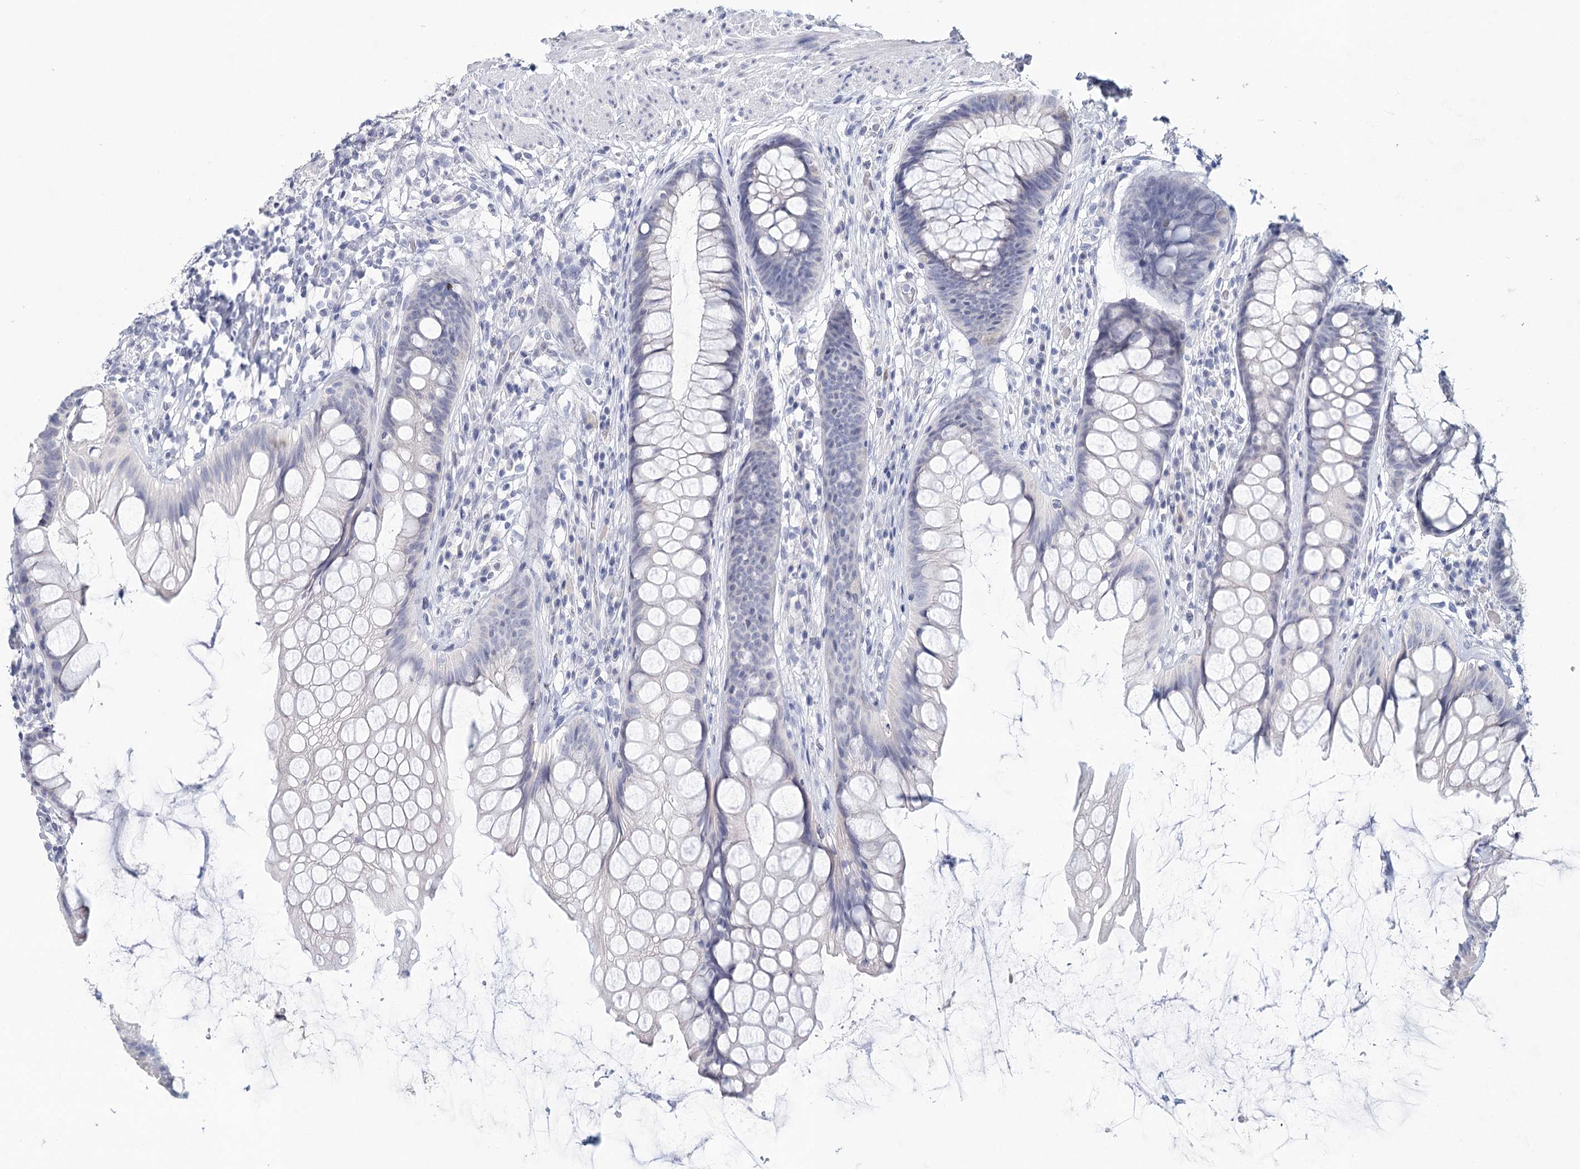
{"staining": {"intensity": "weak", "quantity": "<25%", "location": "cytoplasmic/membranous"}, "tissue": "rectum", "cell_type": "Glandular cells", "image_type": "normal", "snomed": [{"axis": "morphology", "description": "Normal tissue, NOS"}, {"axis": "topography", "description": "Rectum"}], "caption": "An immunohistochemistry micrograph of normal rectum is shown. There is no staining in glandular cells of rectum.", "gene": "HSPA4L", "patient": {"sex": "male", "age": 74}}